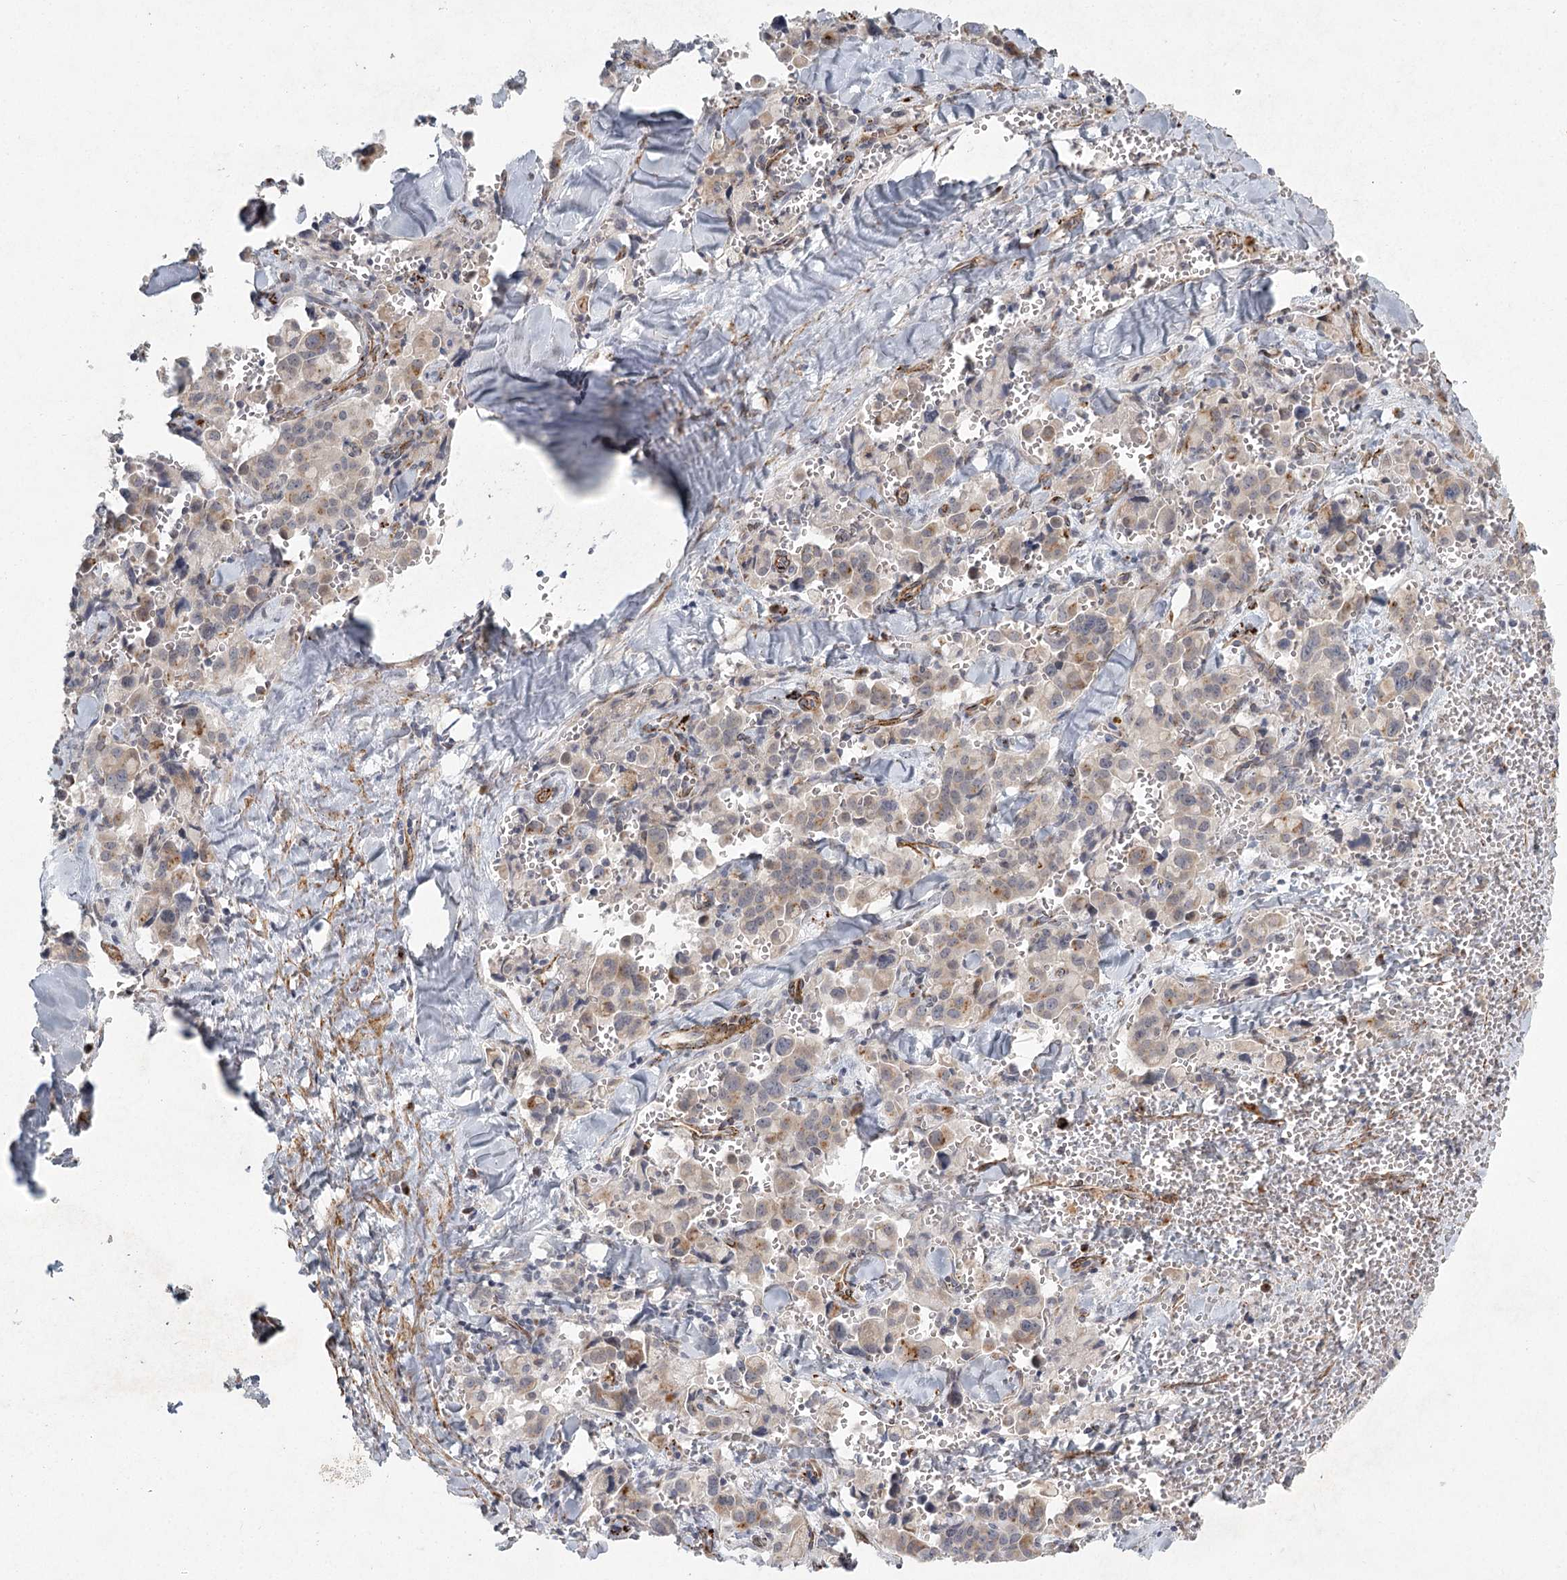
{"staining": {"intensity": "weak", "quantity": "25%-75%", "location": "cytoplasmic/membranous"}, "tissue": "pancreatic cancer", "cell_type": "Tumor cells", "image_type": "cancer", "snomed": [{"axis": "morphology", "description": "Adenocarcinoma, NOS"}, {"axis": "topography", "description": "Pancreas"}], "caption": "This is a histology image of immunohistochemistry staining of pancreatic adenocarcinoma, which shows weak staining in the cytoplasmic/membranous of tumor cells.", "gene": "MEPE", "patient": {"sex": "male", "age": 65}}